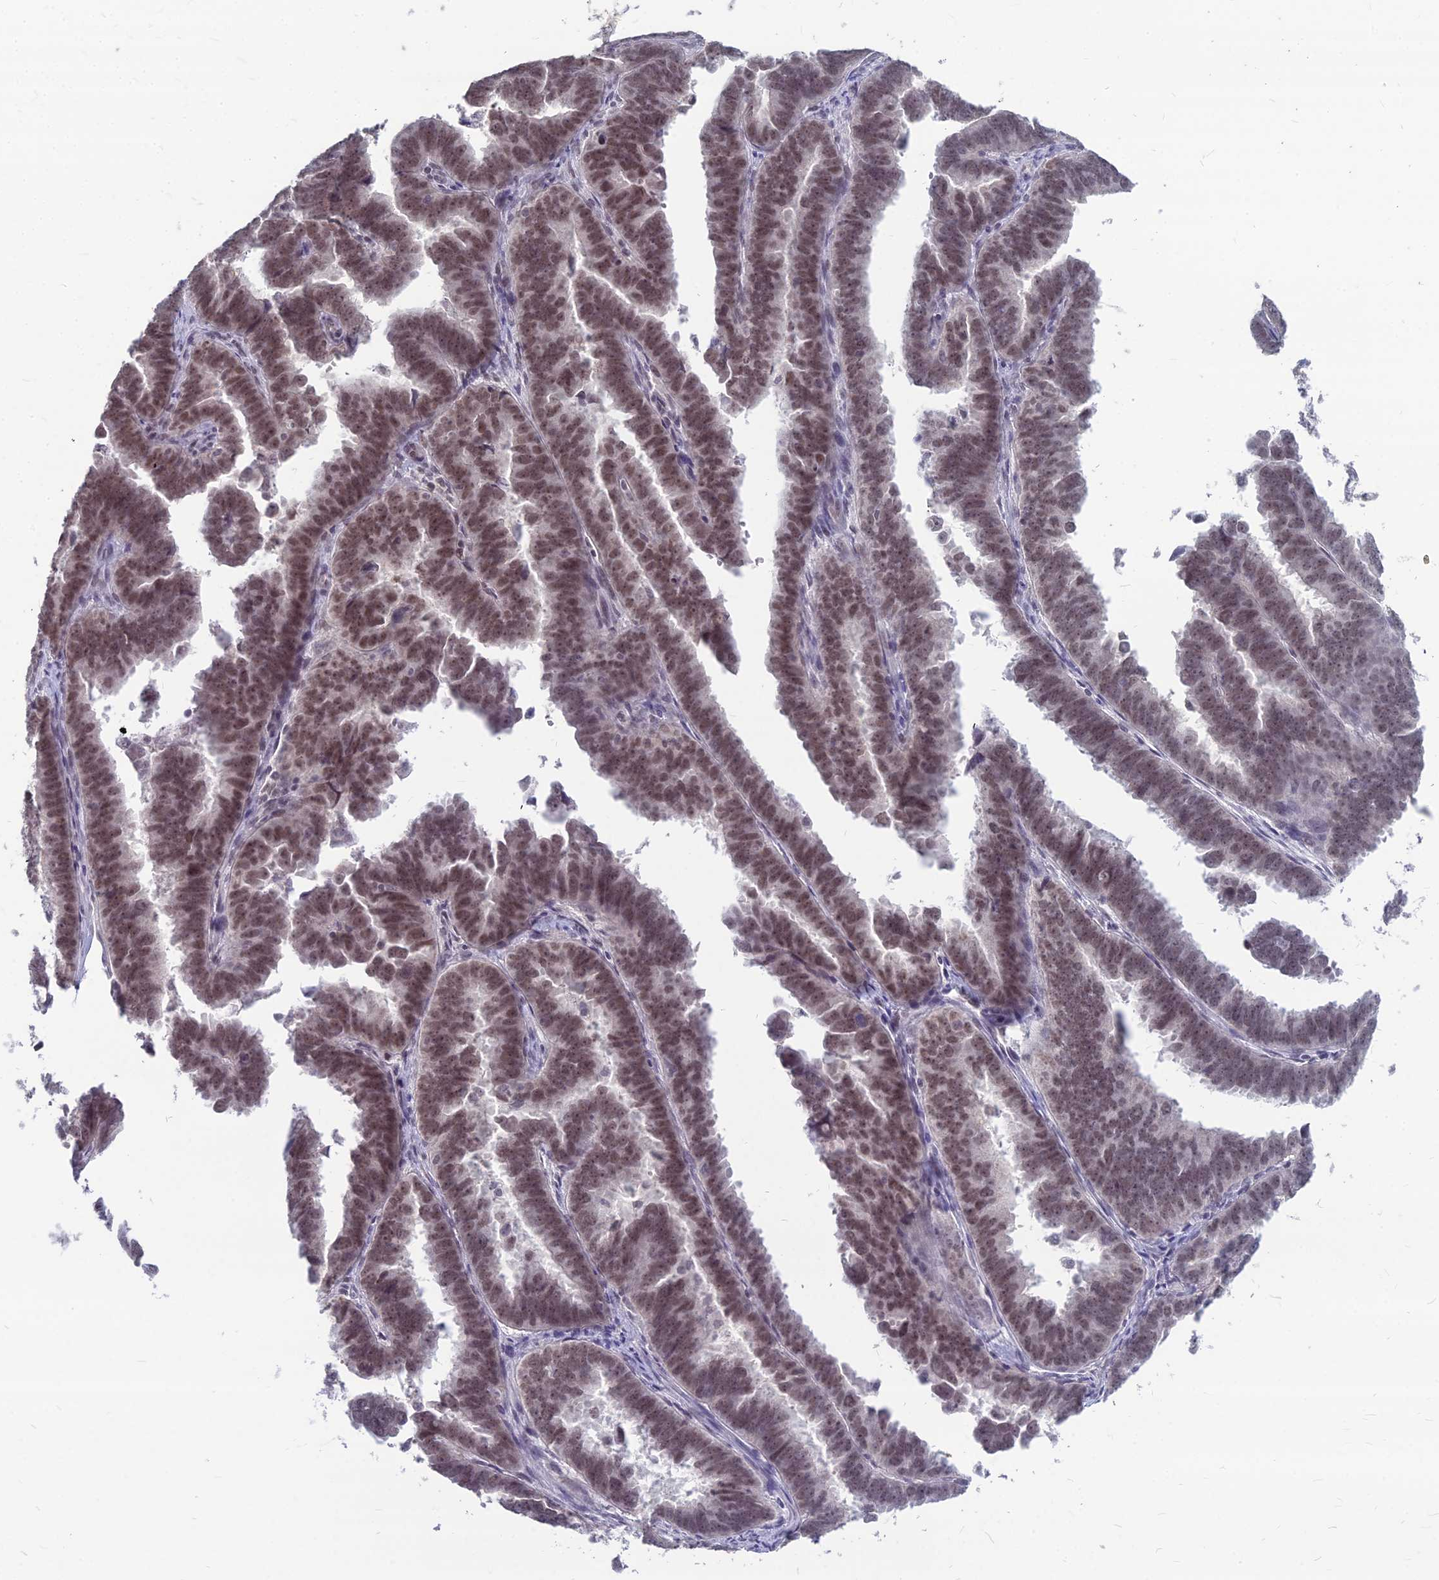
{"staining": {"intensity": "moderate", "quantity": ">75%", "location": "nuclear"}, "tissue": "endometrial cancer", "cell_type": "Tumor cells", "image_type": "cancer", "snomed": [{"axis": "morphology", "description": "Adenocarcinoma, NOS"}, {"axis": "topography", "description": "Endometrium"}], "caption": "A brown stain shows moderate nuclear positivity of a protein in human endometrial cancer tumor cells. (Stains: DAB in brown, nuclei in blue, Microscopy: brightfield microscopy at high magnification).", "gene": "KAT7", "patient": {"sex": "female", "age": 75}}